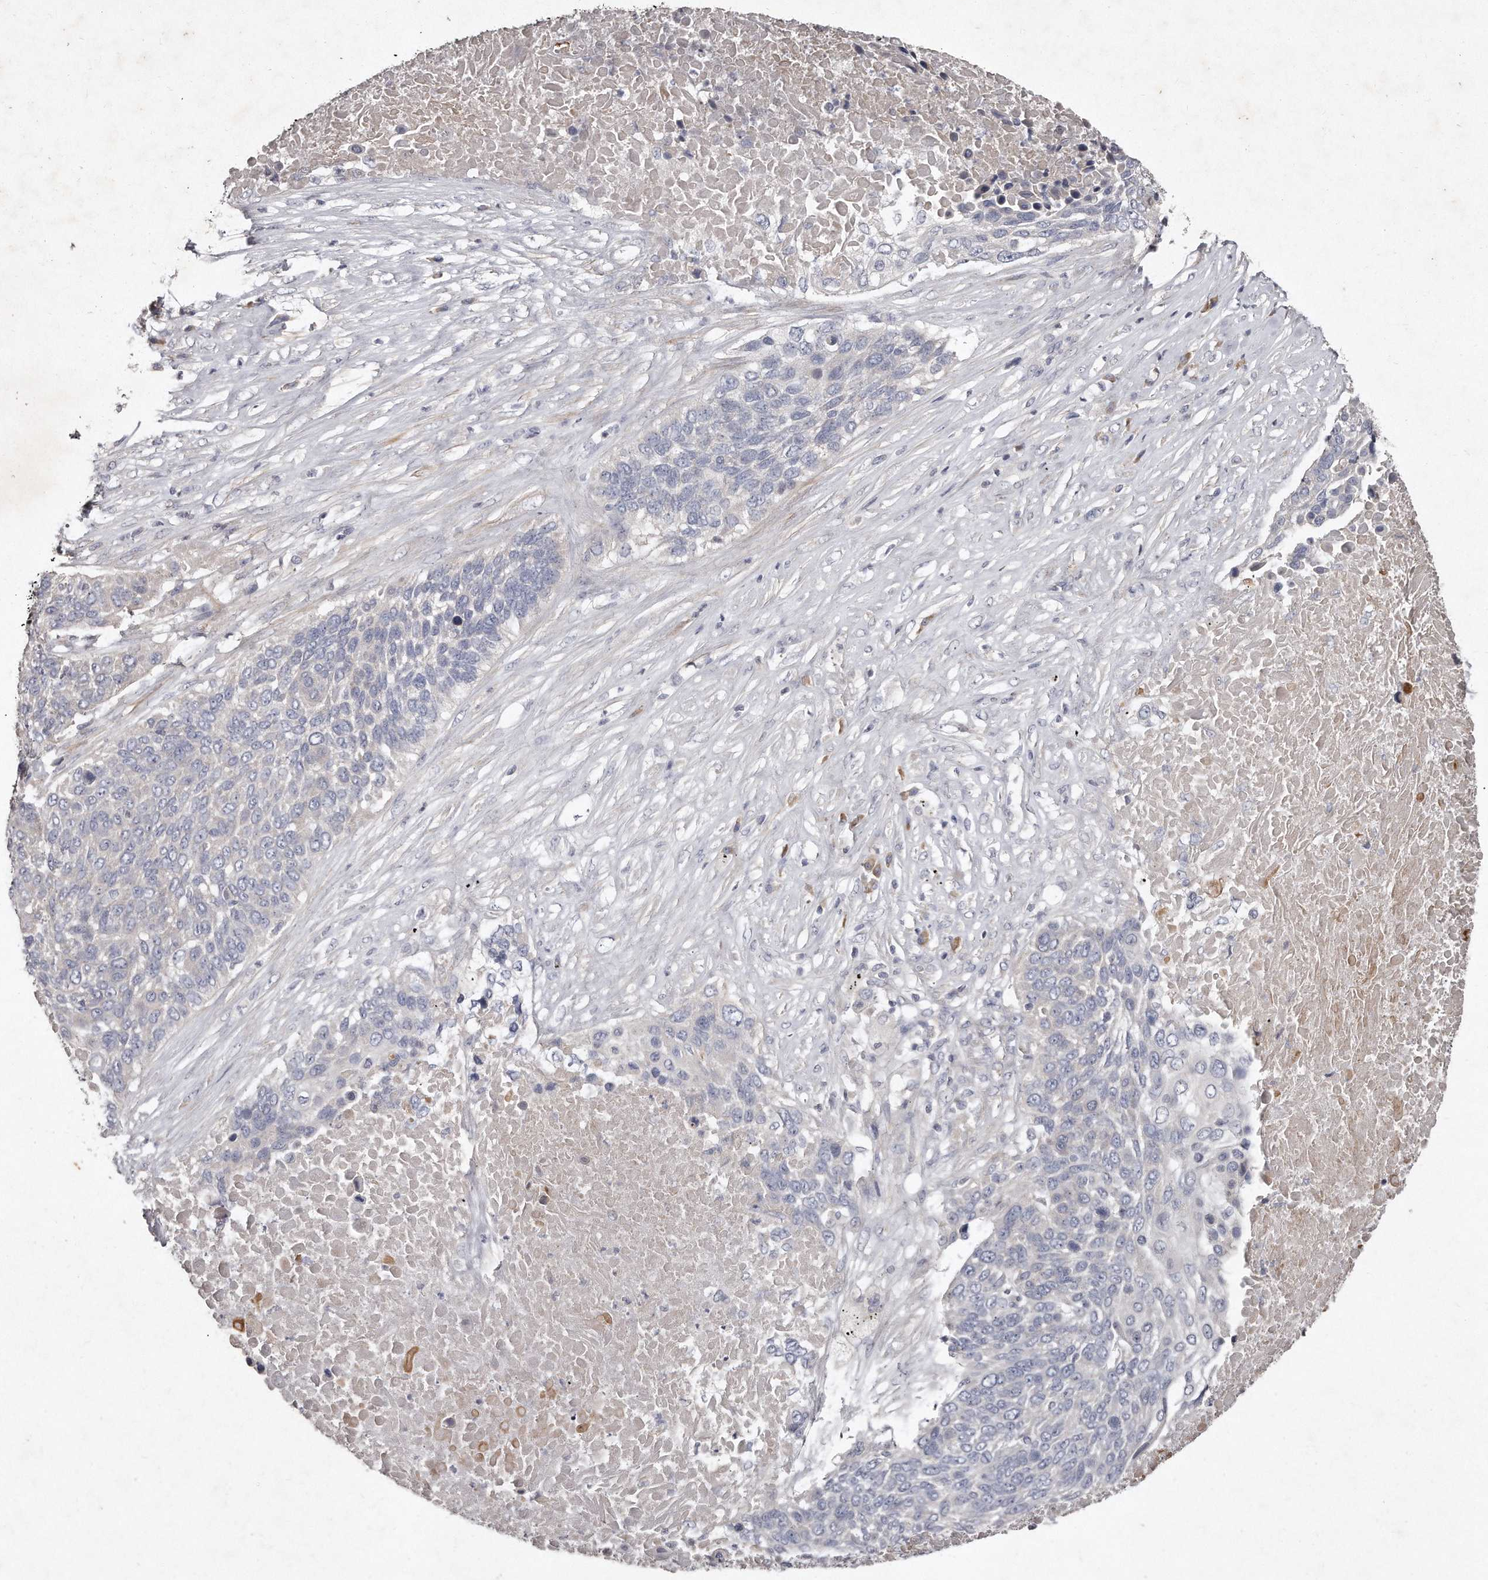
{"staining": {"intensity": "negative", "quantity": "none", "location": "none"}, "tissue": "lung cancer", "cell_type": "Tumor cells", "image_type": "cancer", "snomed": [{"axis": "morphology", "description": "Squamous cell carcinoma, NOS"}, {"axis": "topography", "description": "Lung"}], "caption": "Lung cancer (squamous cell carcinoma) stained for a protein using immunohistochemistry reveals no staining tumor cells.", "gene": "TECR", "patient": {"sex": "male", "age": 66}}